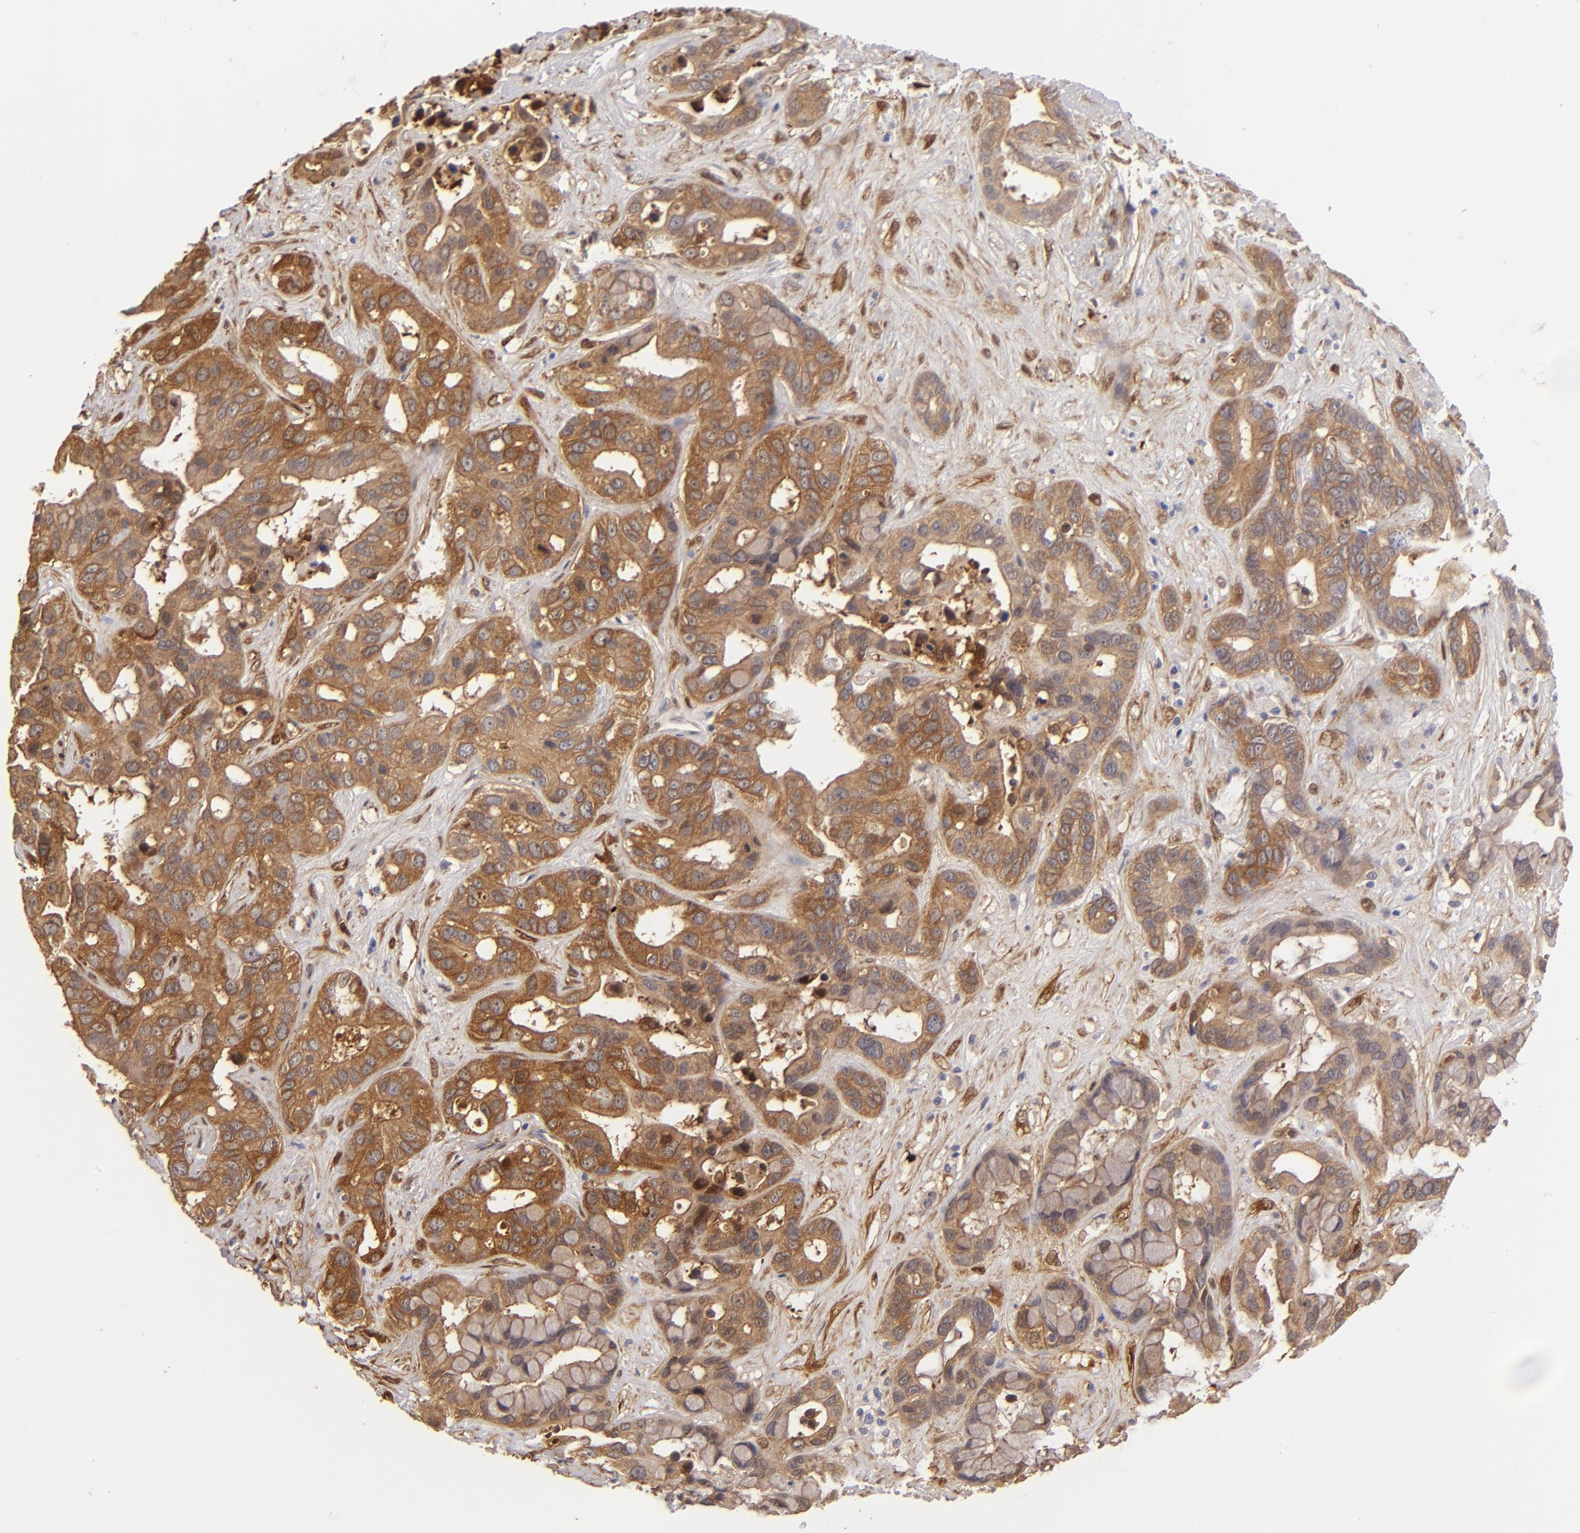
{"staining": {"intensity": "moderate", "quantity": ">75%", "location": "cytoplasmic/membranous"}, "tissue": "liver cancer", "cell_type": "Tumor cells", "image_type": "cancer", "snomed": [{"axis": "morphology", "description": "Cholangiocarcinoma"}, {"axis": "topography", "description": "Liver"}], "caption": "This micrograph shows IHC staining of human liver cholangiocarcinoma, with medium moderate cytoplasmic/membranous staining in about >75% of tumor cells.", "gene": "VCL", "patient": {"sex": "female", "age": 65}}